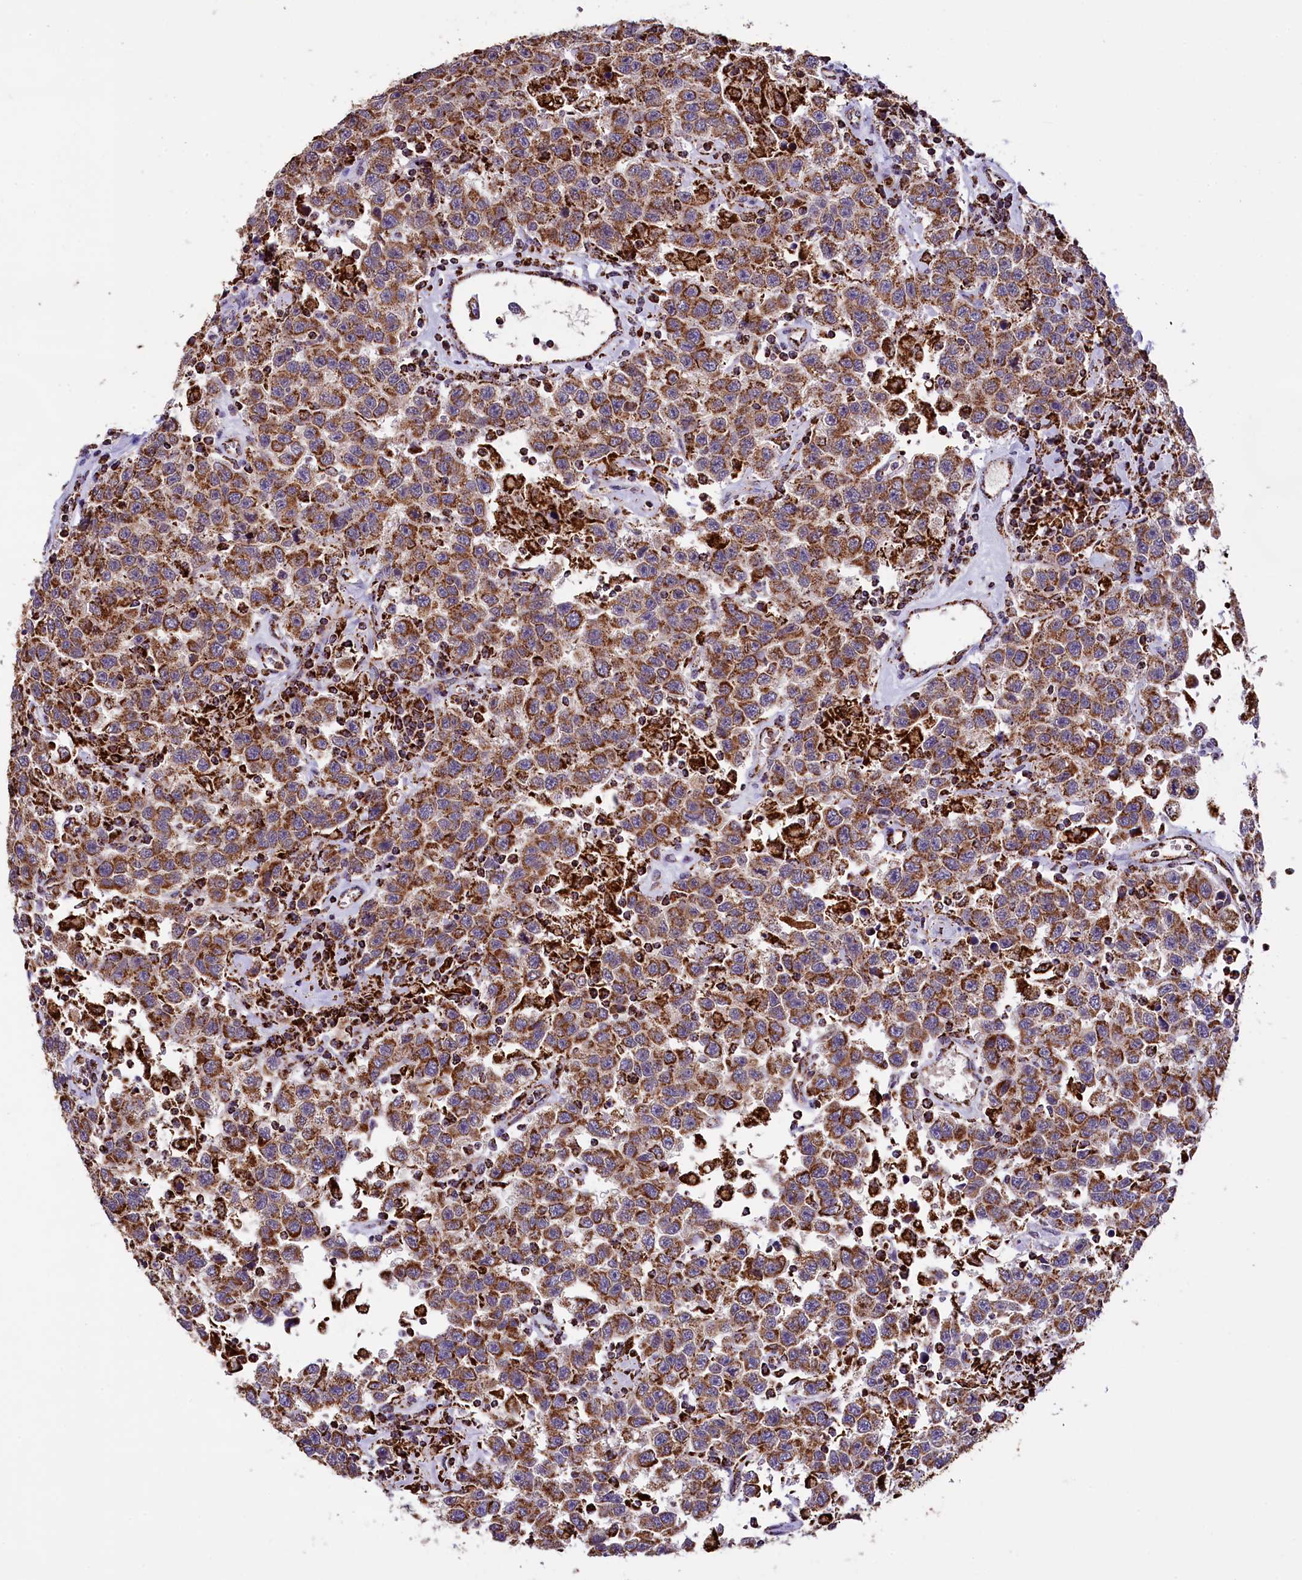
{"staining": {"intensity": "moderate", "quantity": ">75%", "location": "cytoplasmic/membranous"}, "tissue": "testis cancer", "cell_type": "Tumor cells", "image_type": "cancer", "snomed": [{"axis": "morphology", "description": "Seminoma, NOS"}, {"axis": "topography", "description": "Testis"}], "caption": "Immunohistochemical staining of seminoma (testis) exhibits medium levels of moderate cytoplasmic/membranous protein expression in approximately >75% of tumor cells. (brown staining indicates protein expression, while blue staining denotes nuclei).", "gene": "KLC2", "patient": {"sex": "male", "age": 41}}